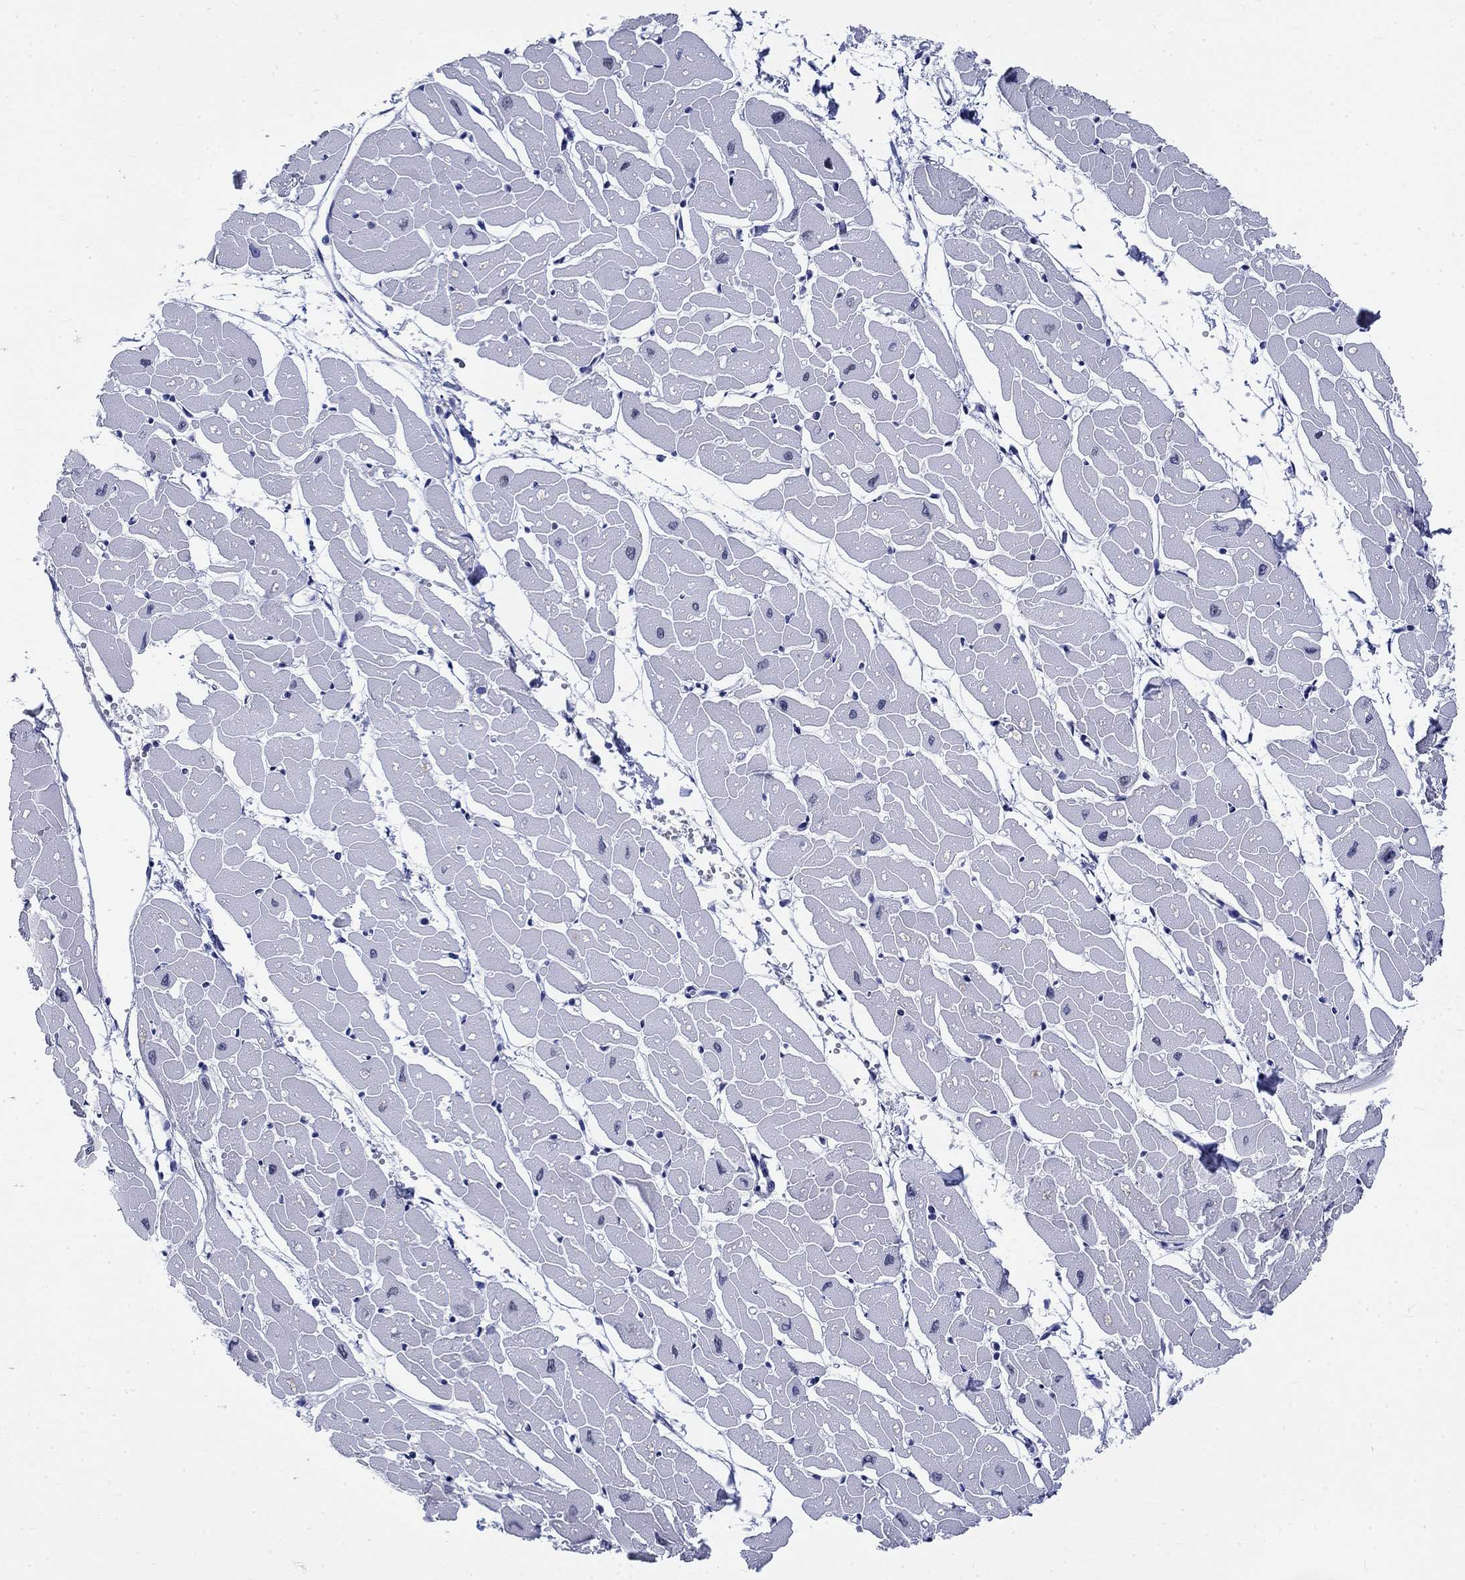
{"staining": {"intensity": "negative", "quantity": "none", "location": "none"}, "tissue": "heart muscle", "cell_type": "Cardiomyocytes", "image_type": "normal", "snomed": [{"axis": "morphology", "description": "Normal tissue, NOS"}, {"axis": "topography", "description": "Heart"}], "caption": "High power microscopy image of an immunohistochemistry (IHC) micrograph of normal heart muscle, revealing no significant expression in cardiomyocytes. Nuclei are stained in blue.", "gene": "KRT76", "patient": {"sex": "male", "age": 57}}